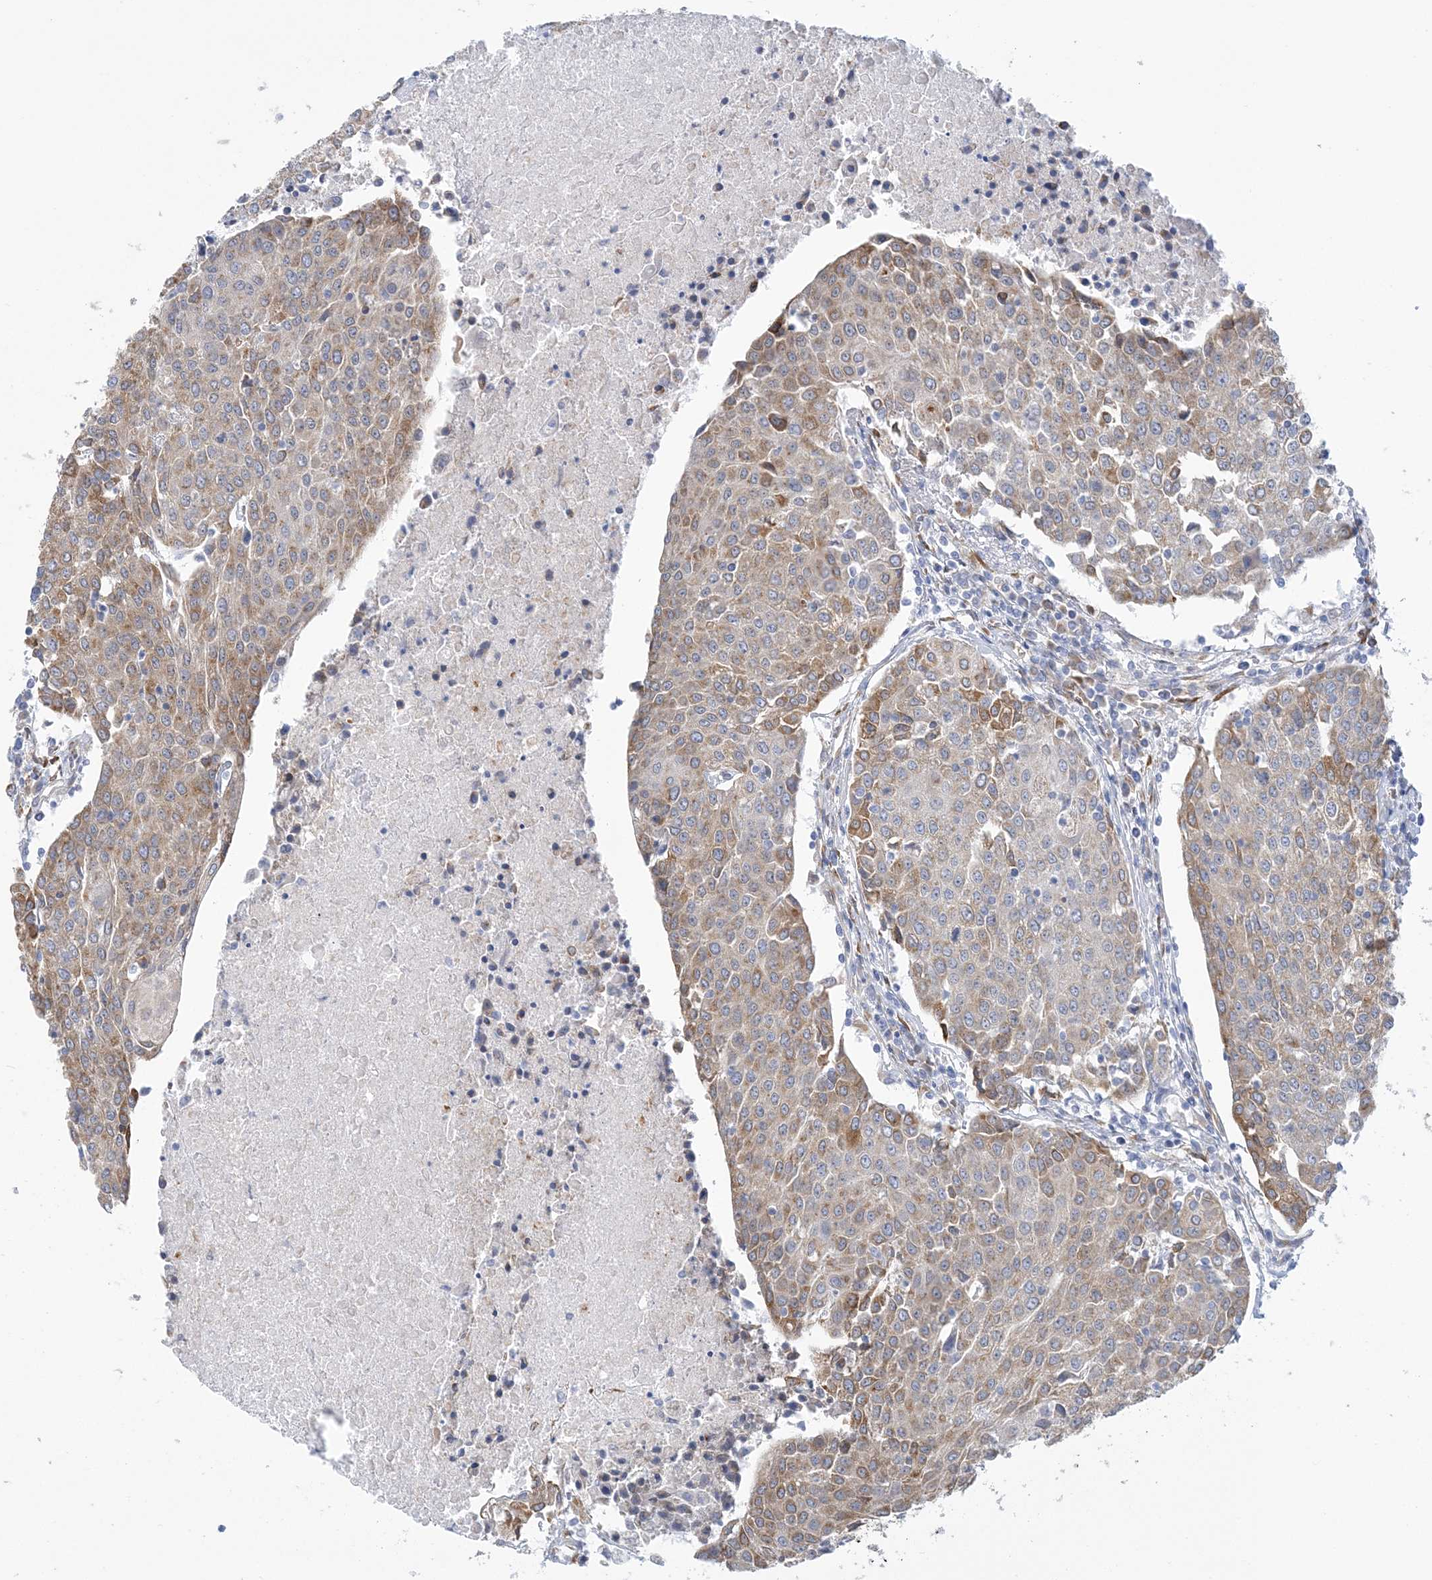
{"staining": {"intensity": "moderate", "quantity": "25%-75%", "location": "cytoplasmic/membranous"}, "tissue": "urothelial cancer", "cell_type": "Tumor cells", "image_type": "cancer", "snomed": [{"axis": "morphology", "description": "Urothelial carcinoma, High grade"}, {"axis": "topography", "description": "Urinary bladder"}], "caption": "Protein staining displays moderate cytoplasmic/membranous expression in approximately 25%-75% of tumor cells in urothelial cancer. Immunohistochemistry stains the protein of interest in brown and the nuclei are stained blue.", "gene": "PLEKHG4B", "patient": {"sex": "female", "age": 85}}